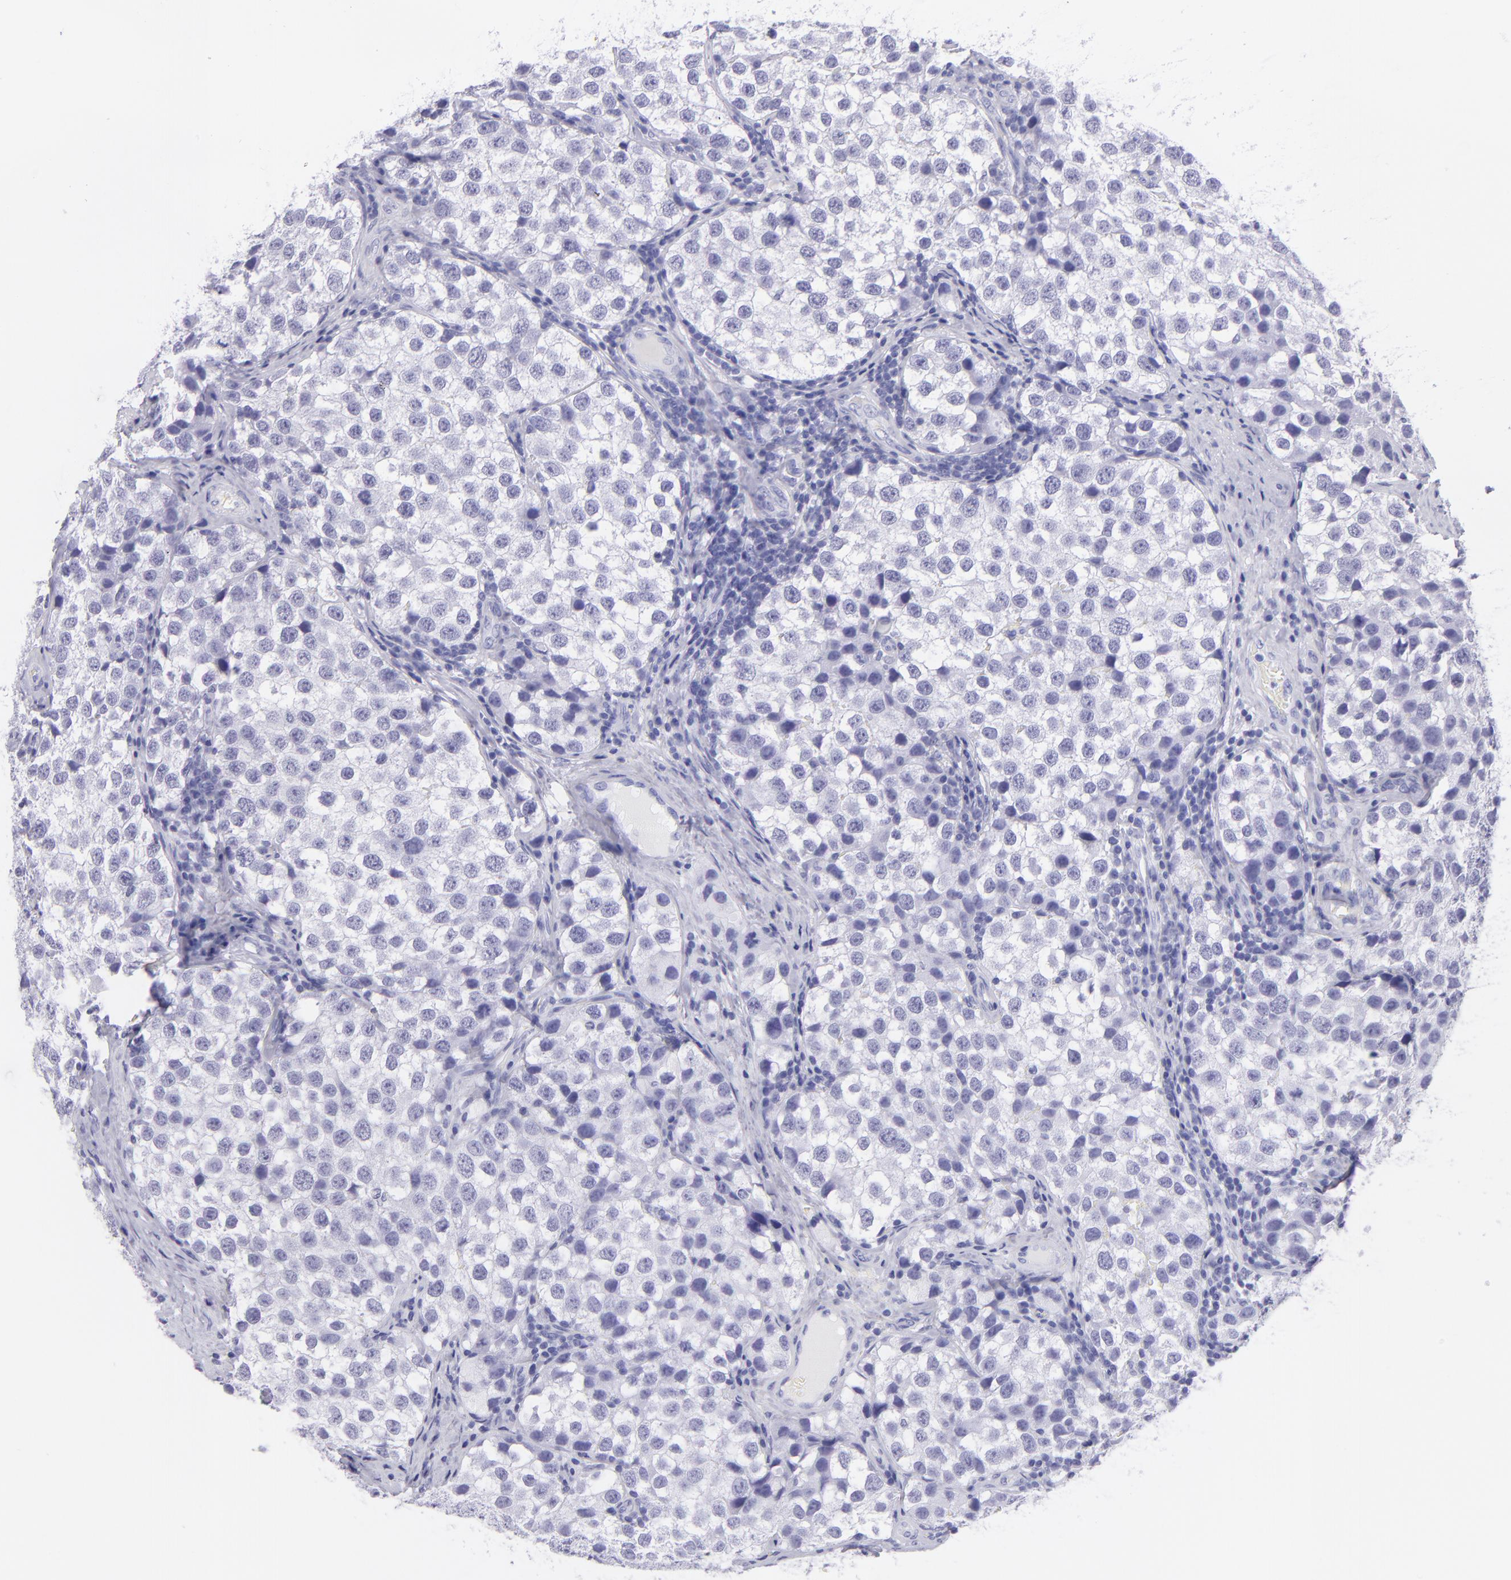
{"staining": {"intensity": "negative", "quantity": "none", "location": "none"}, "tissue": "testis cancer", "cell_type": "Tumor cells", "image_type": "cancer", "snomed": [{"axis": "morphology", "description": "Seminoma, NOS"}, {"axis": "topography", "description": "Testis"}], "caption": "This photomicrograph is of seminoma (testis) stained with immunohistochemistry to label a protein in brown with the nuclei are counter-stained blue. There is no positivity in tumor cells.", "gene": "PIP", "patient": {"sex": "male", "age": 39}}